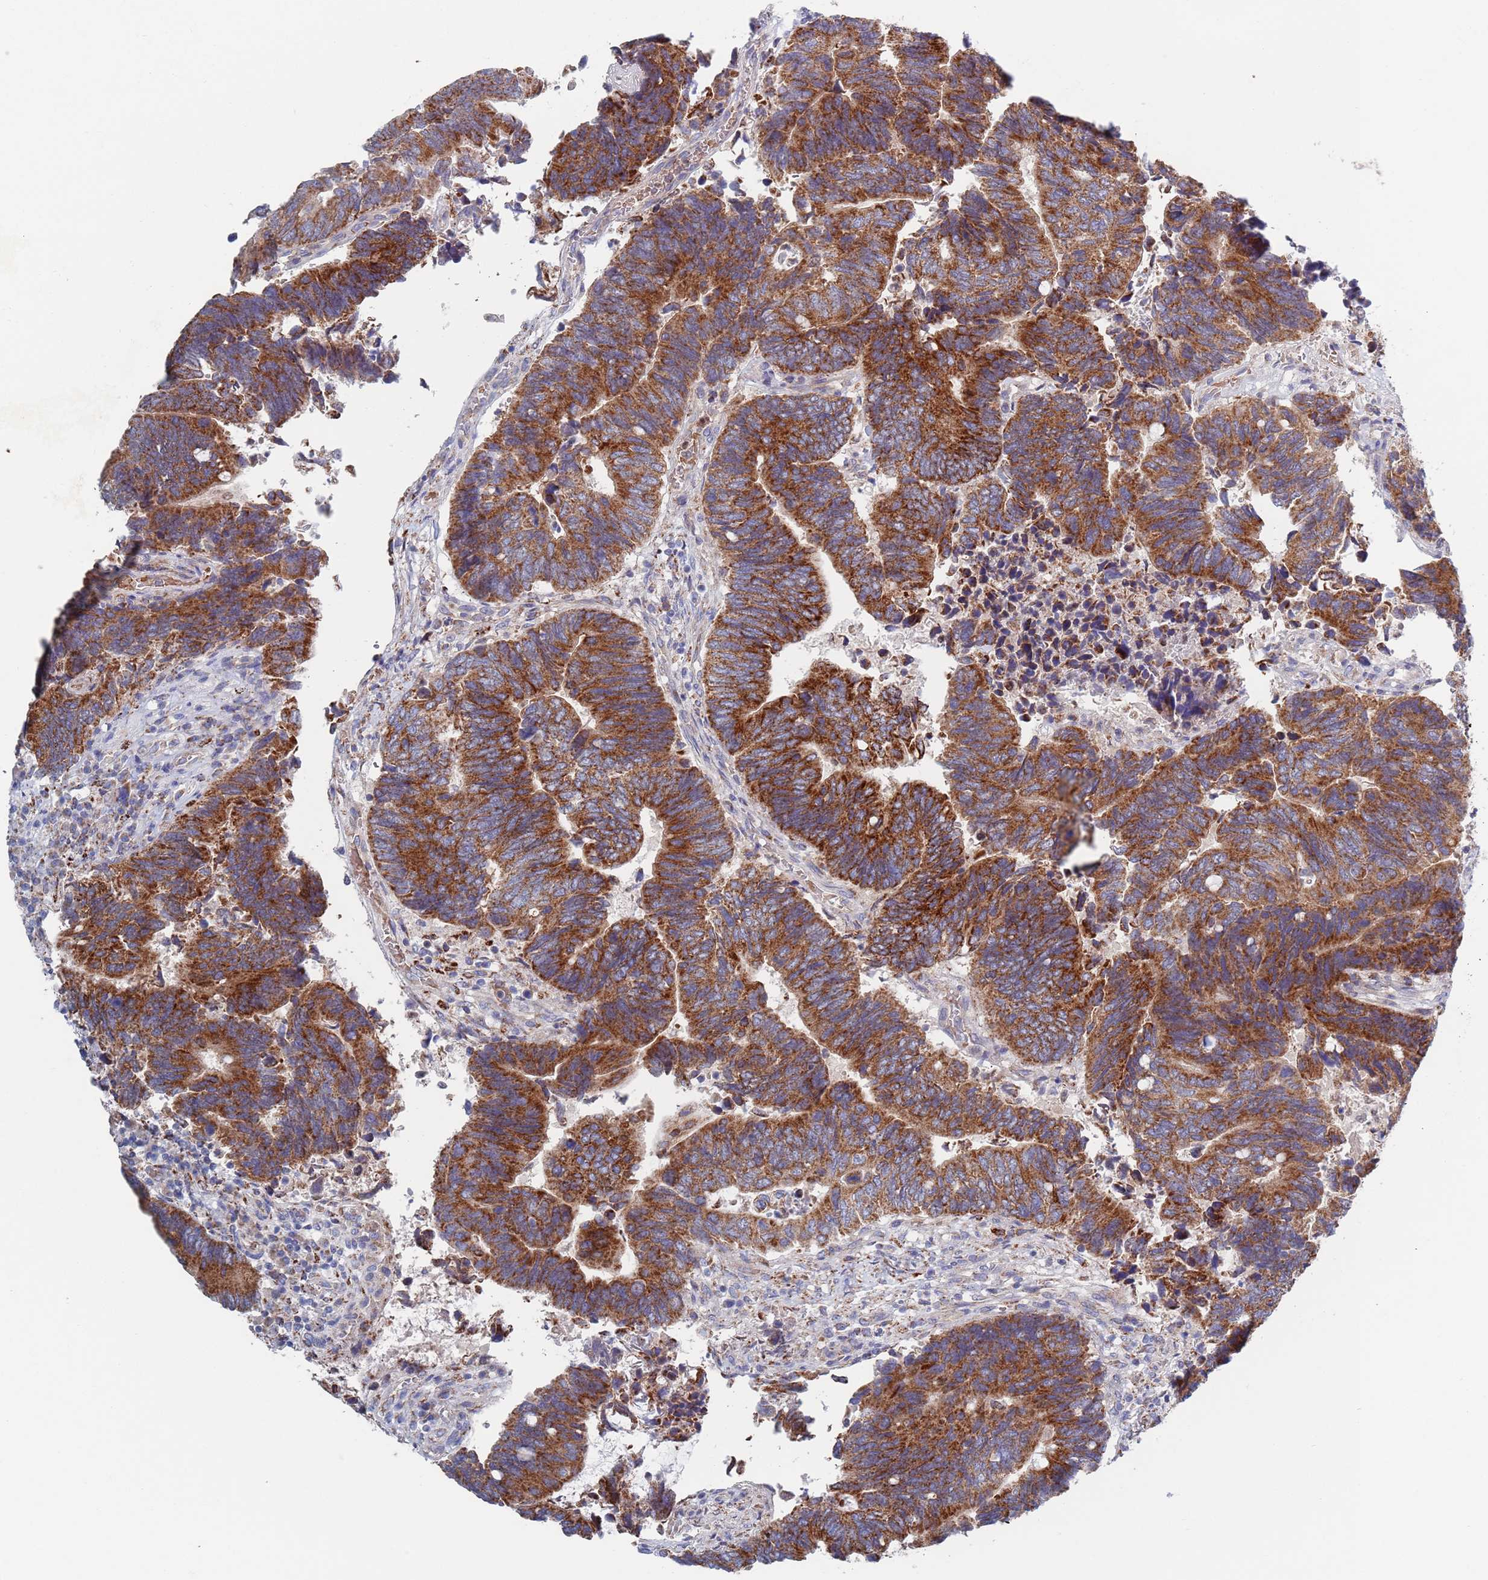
{"staining": {"intensity": "strong", "quantity": ">75%", "location": "cytoplasmic/membranous"}, "tissue": "colorectal cancer", "cell_type": "Tumor cells", "image_type": "cancer", "snomed": [{"axis": "morphology", "description": "Adenocarcinoma, NOS"}, {"axis": "topography", "description": "Colon"}], "caption": "This image demonstrates immunohistochemistry staining of colorectal cancer, with high strong cytoplasmic/membranous positivity in about >75% of tumor cells.", "gene": "CHCHD6", "patient": {"sex": "male", "age": 87}}